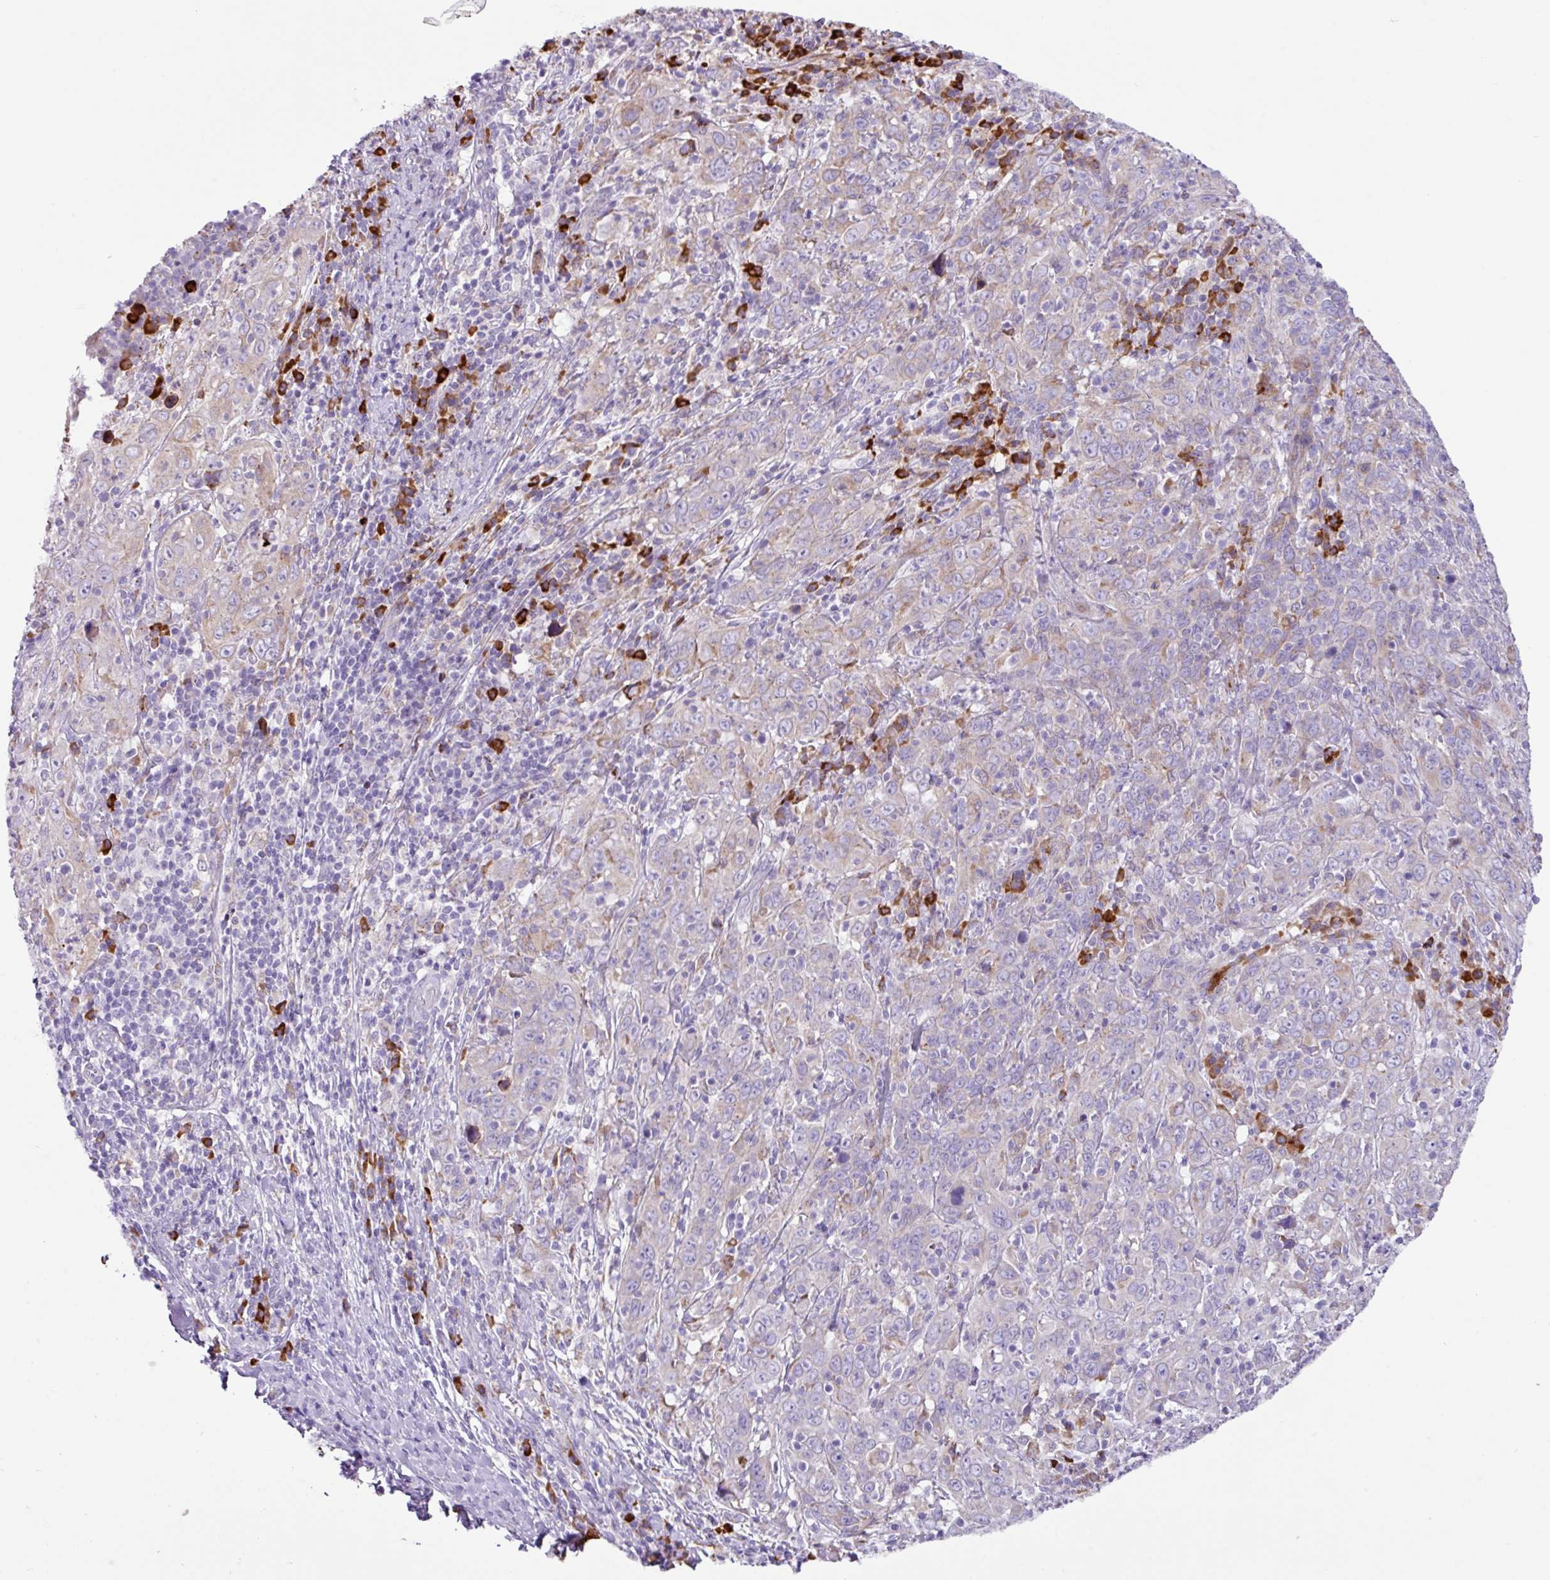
{"staining": {"intensity": "weak", "quantity": "<25%", "location": "cytoplasmic/membranous"}, "tissue": "cervical cancer", "cell_type": "Tumor cells", "image_type": "cancer", "snomed": [{"axis": "morphology", "description": "Squamous cell carcinoma, NOS"}, {"axis": "topography", "description": "Cervix"}], "caption": "Cervical squamous cell carcinoma was stained to show a protein in brown. There is no significant positivity in tumor cells. Brightfield microscopy of immunohistochemistry stained with DAB (3,3'-diaminobenzidine) (brown) and hematoxylin (blue), captured at high magnification.", "gene": "RGS21", "patient": {"sex": "female", "age": 46}}